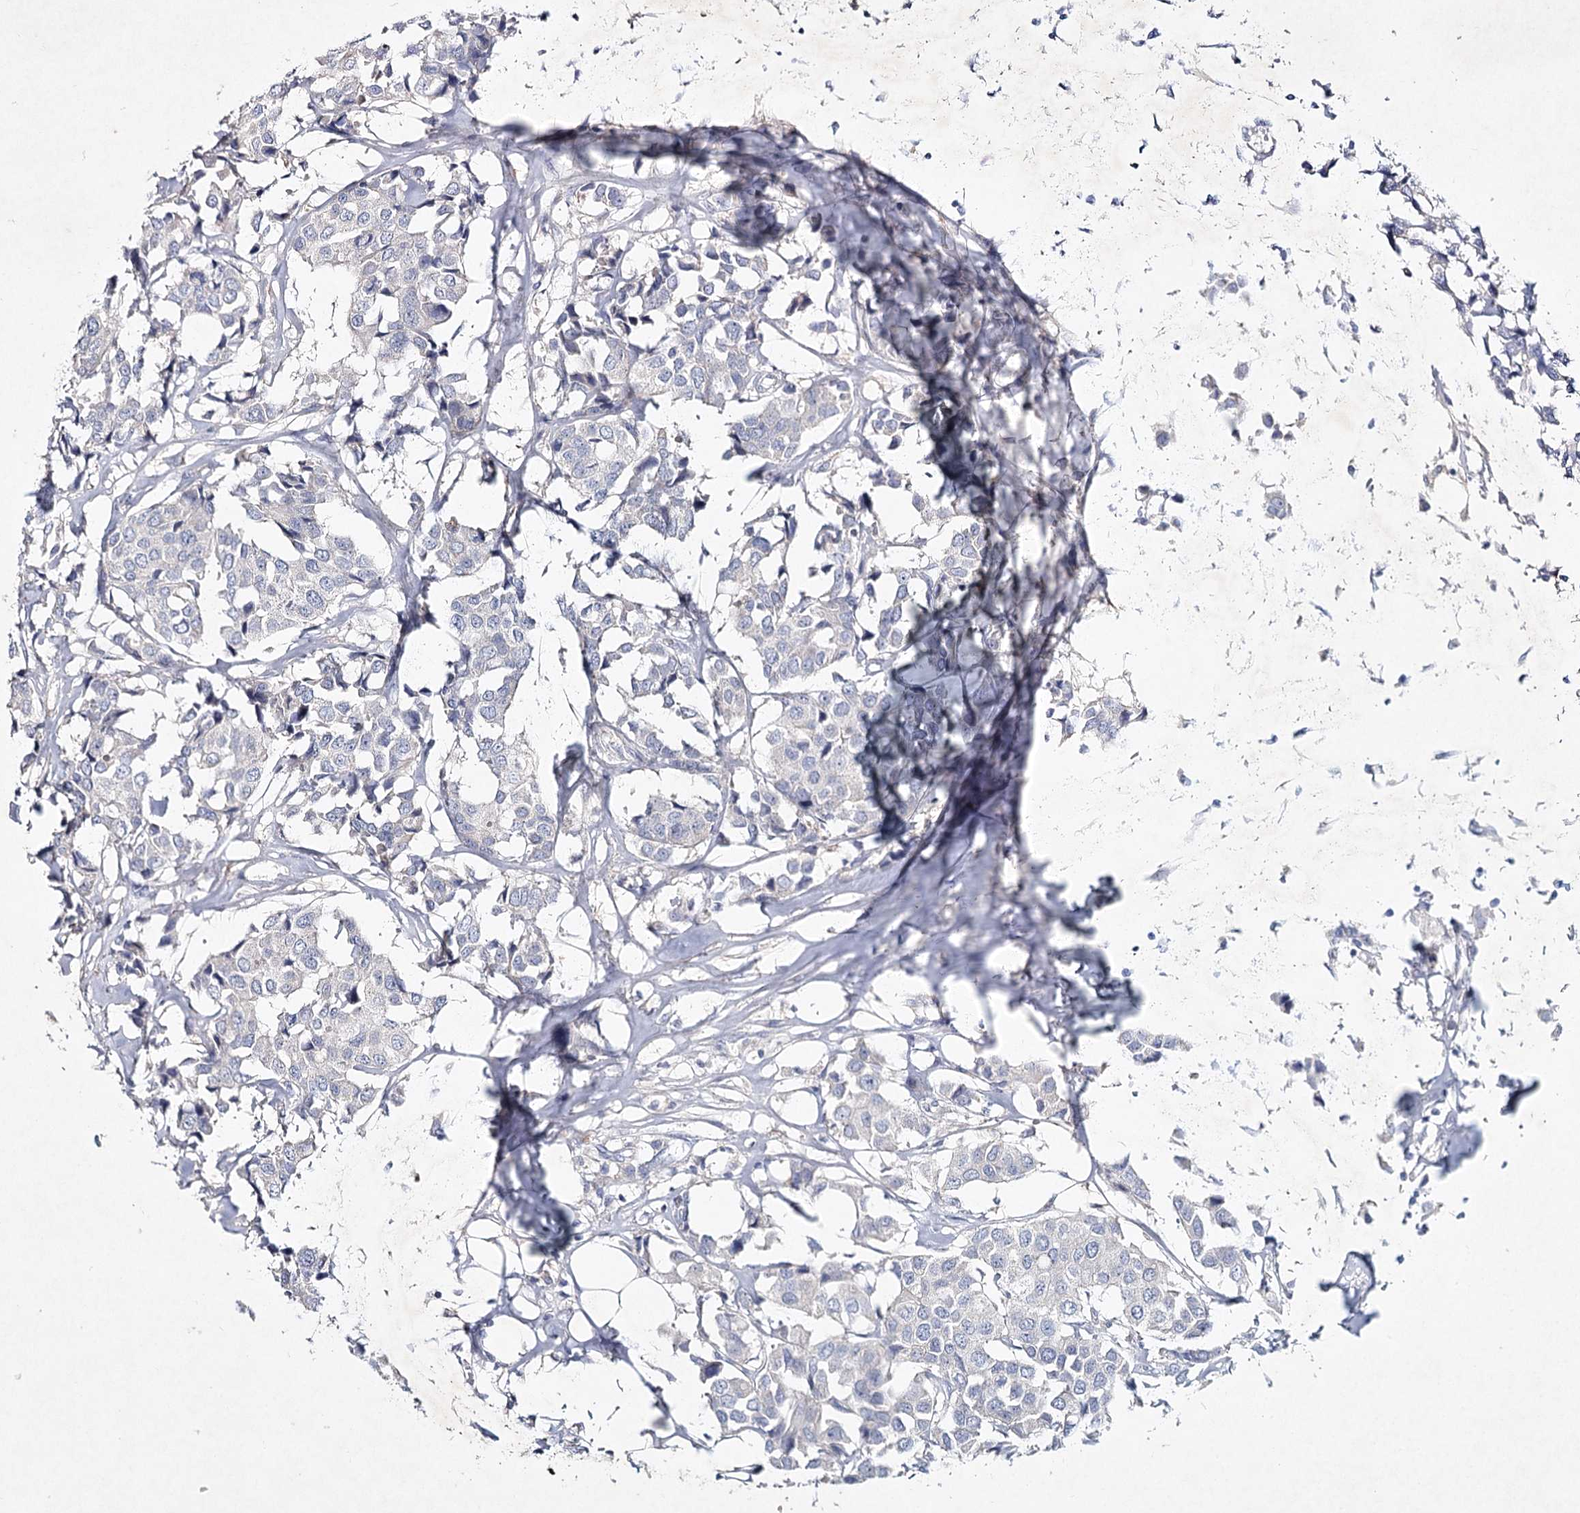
{"staining": {"intensity": "negative", "quantity": "none", "location": "none"}, "tissue": "breast cancer", "cell_type": "Tumor cells", "image_type": "cancer", "snomed": [{"axis": "morphology", "description": "Duct carcinoma"}, {"axis": "topography", "description": "Breast"}], "caption": "This is an IHC photomicrograph of breast cancer. There is no expression in tumor cells.", "gene": "MAP3K13", "patient": {"sex": "female", "age": 80}}